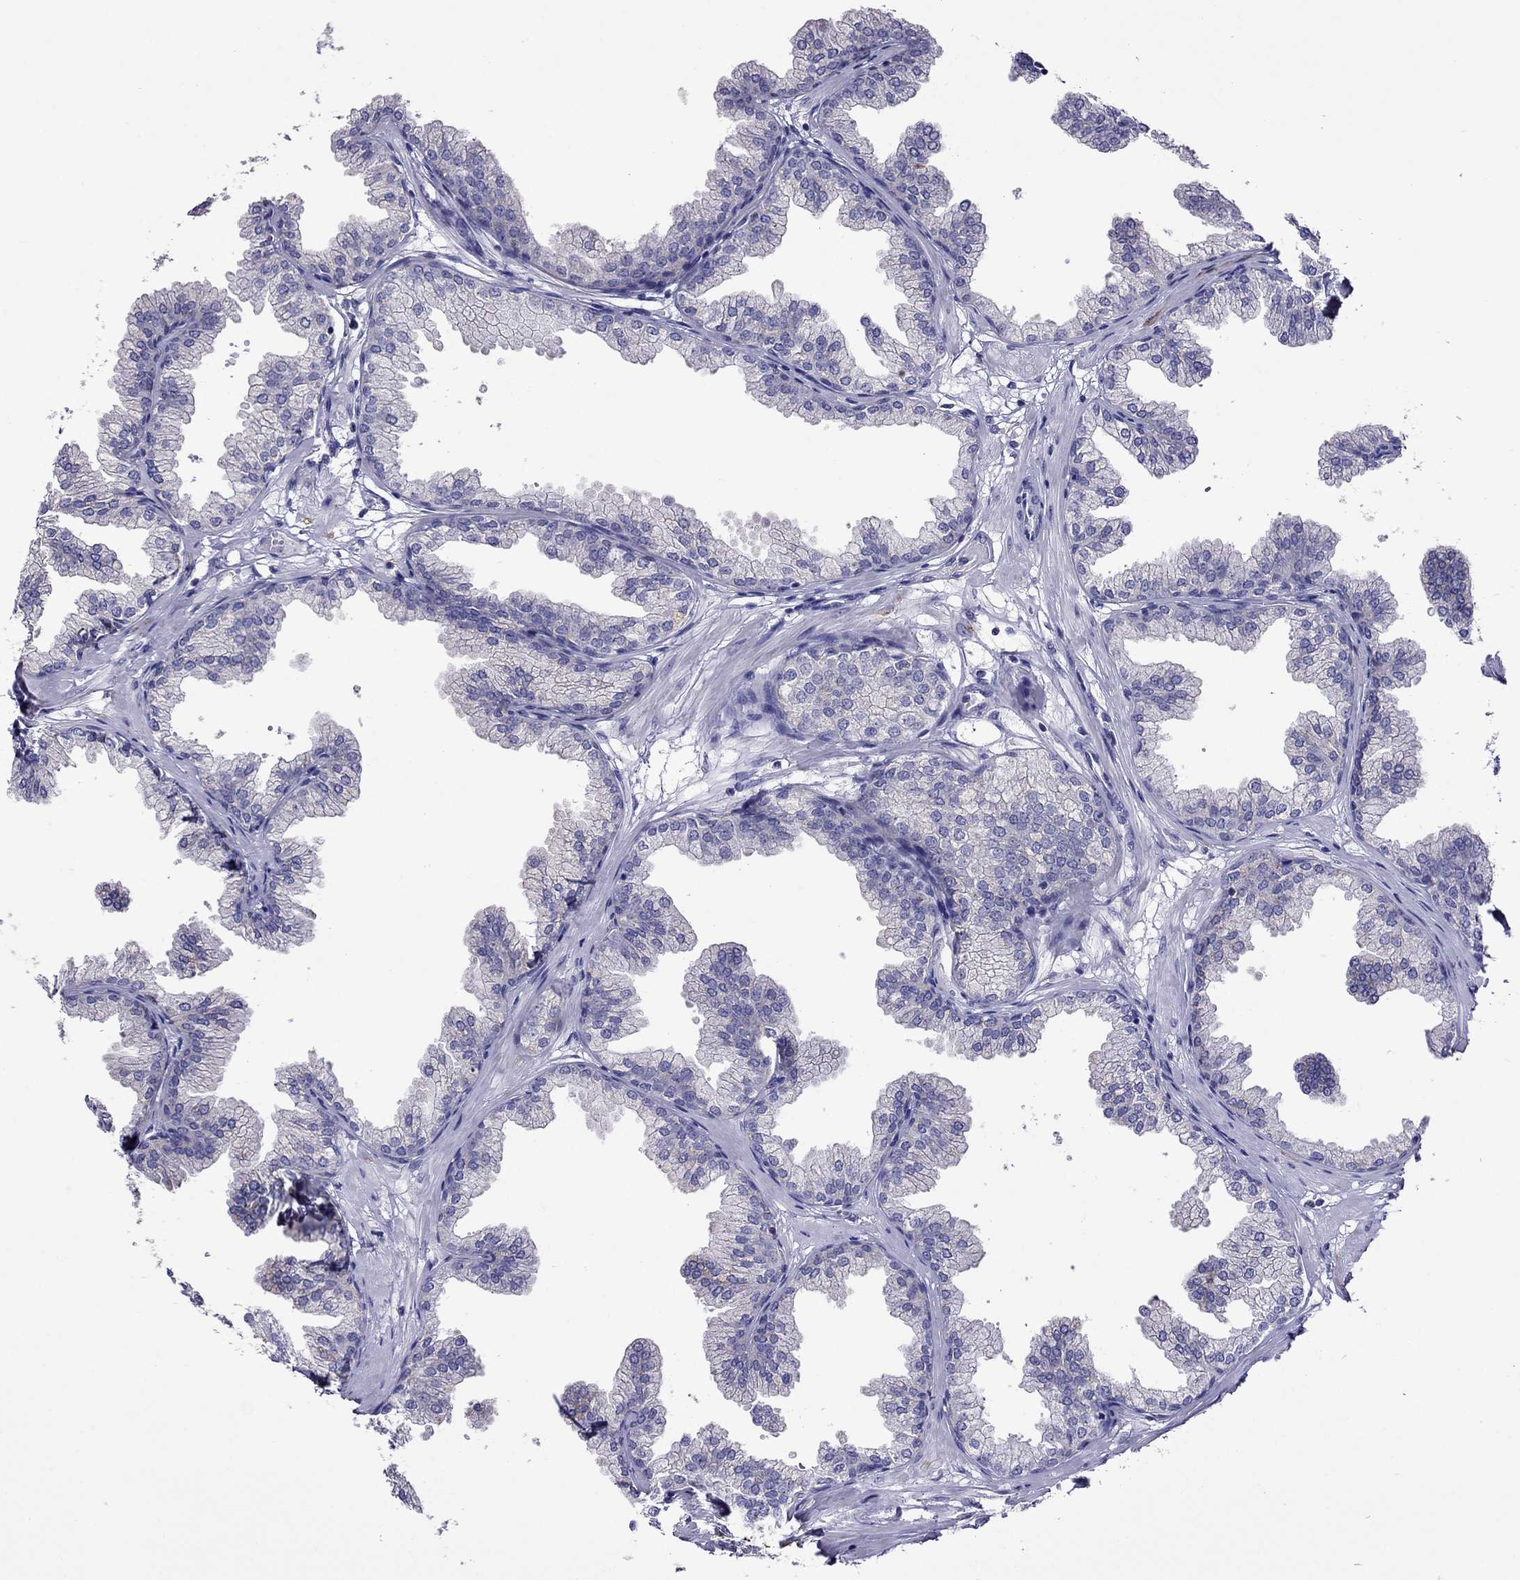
{"staining": {"intensity": "negative", "quantity": "none", "location": "none"}, "tissue": "prostate", "cell_type": "Glandular cells", "image_type": "normal", "snomed": [{"axis": "morphology", "description": "Normal tissue, NOS"}, {"axis": "topography", "description": "Prostate"}], "caption": "Immunohistochemistry micrograph of benign prostate stained for a protein (brown), which demonstrates no positivity in glandular cells.", "gene": "MPZ", "patient": {"sex": "male", "age": 37}}